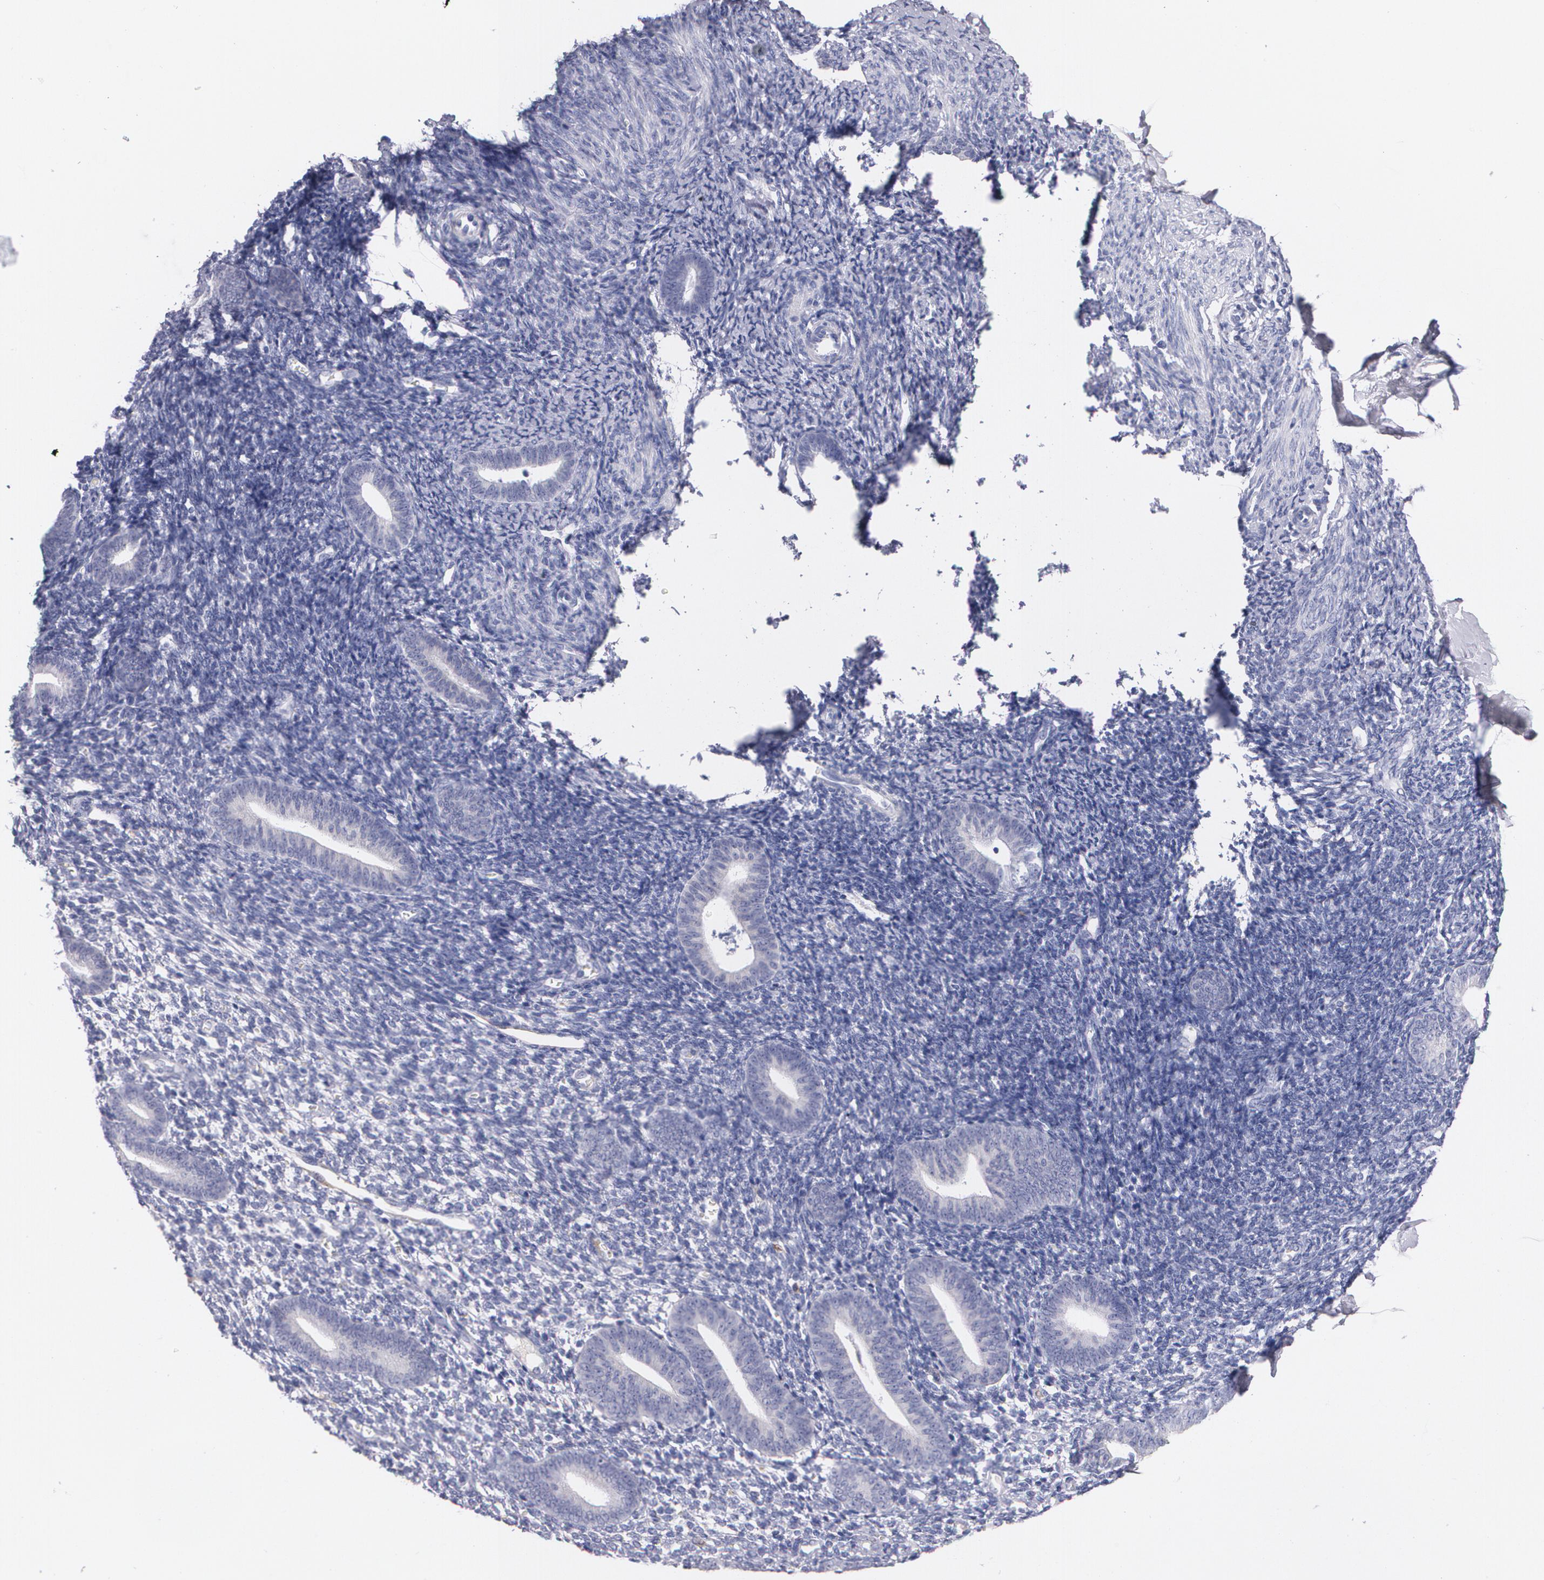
{"staining": {"intensity": "negative", "quantity": "none", "location": "none"}, "tissue": "endometrium", "cell_type": "Cells in endometrial stroma", "image_type": "normal", "snomed": [{"axis": "morphology", "description": "Normal tissue, NOS"}, {"axis": "topography", "description": "Smooth muscle"}, {"axis": "topography", "description": "Endometrium"}], "caption": "Immunohistochemistry (IHC) photomicrograph of normal endometrium: human endometrium stained with DAB (3,3'-diaminobenzidine) demonstrates no significant protein expression in cells in endometrial stroma.", "gene": "HMMR", "patient": {"sex": "female", "age": 57}}